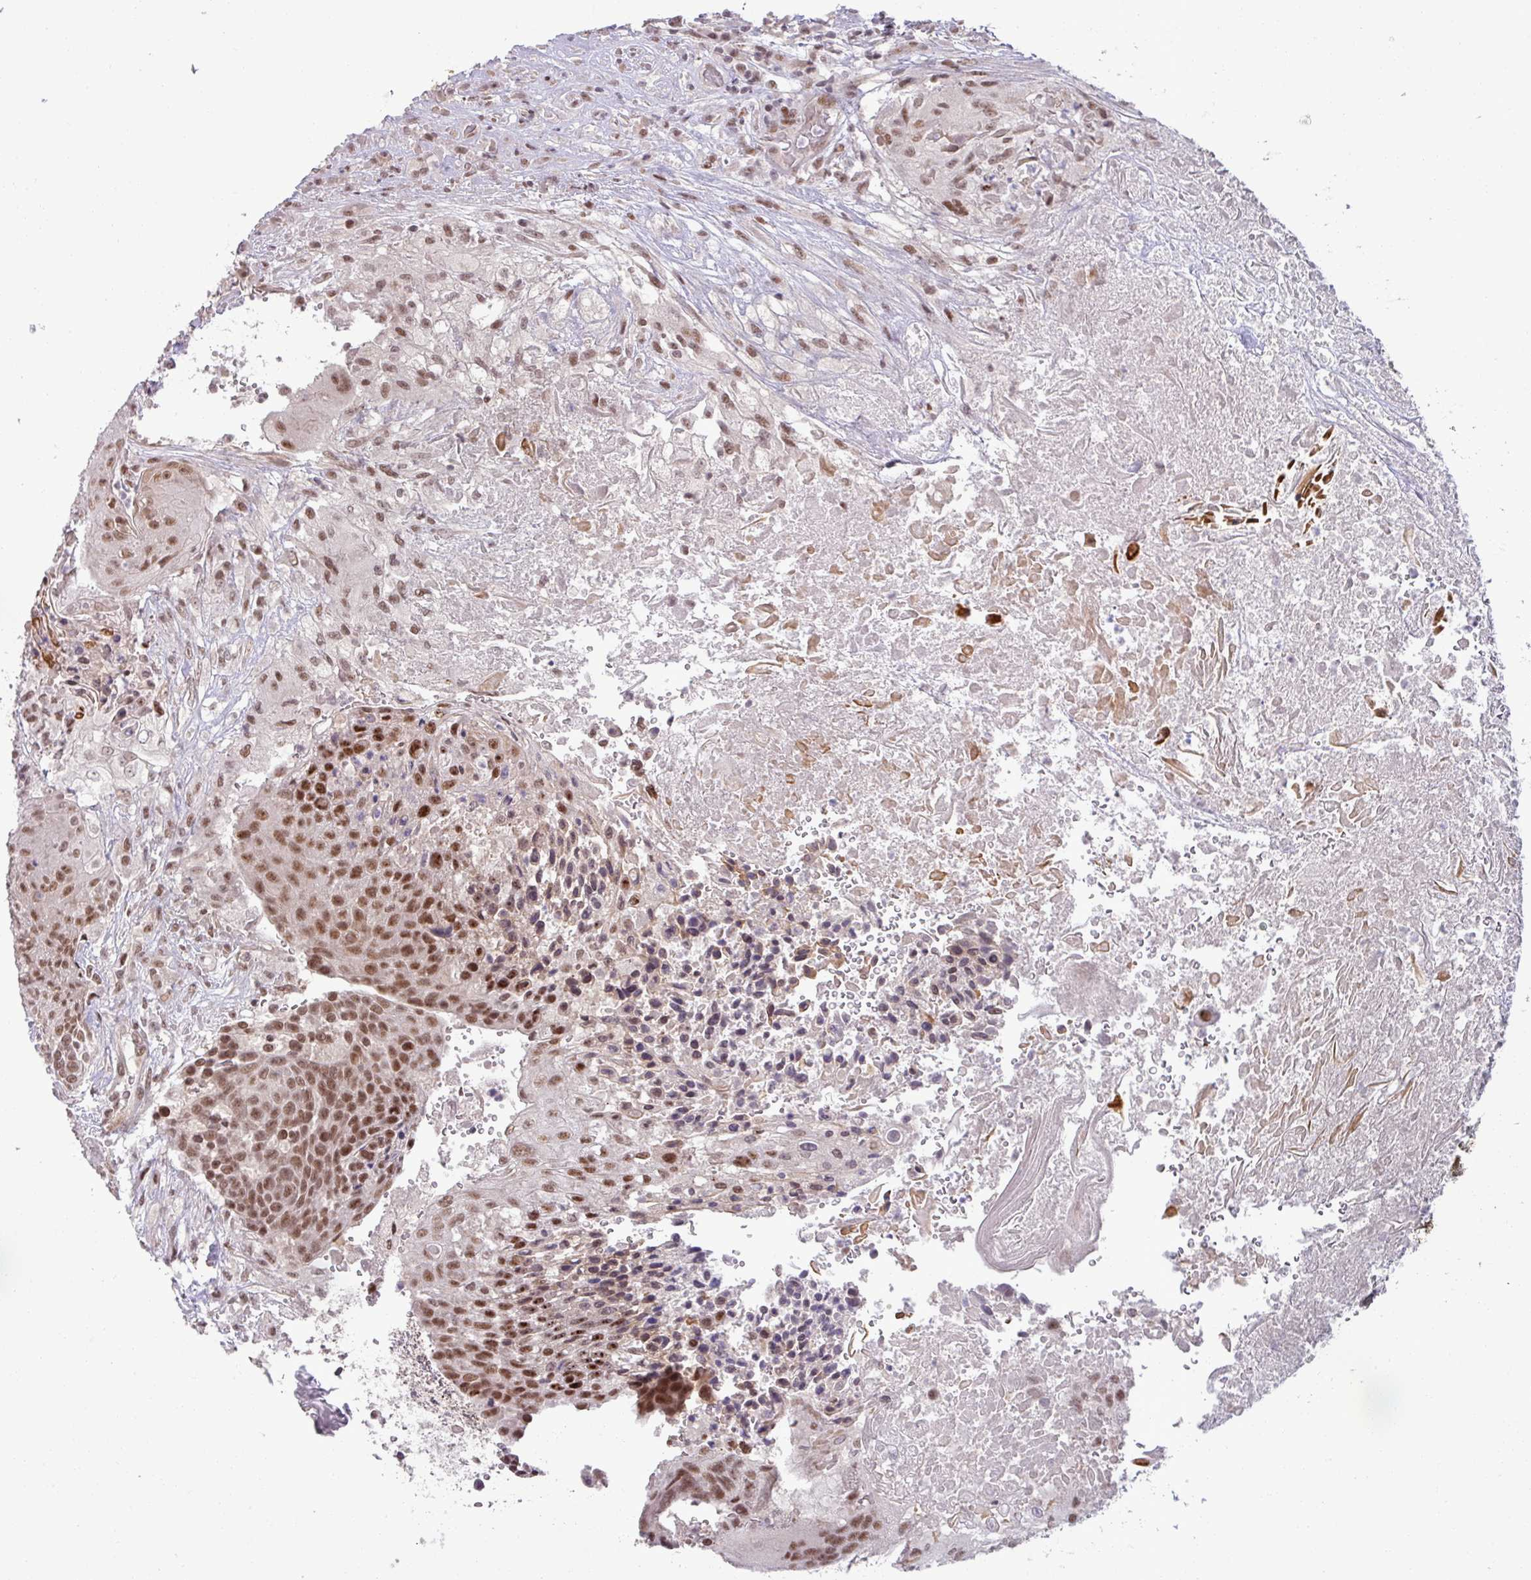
{"staining": {"intensity": "moderate", "quantity": ">75%", "location": "nuclear"}, "tissue": "urothelial cancer", "cell_type": "Tumor cells", "image_type": "cancer", "snomed": [{"axis": "morphology", "description": "Urothelial carcinoma, High grade"}, {"axis": "topography", "description": "Urinary bladder"}], "caption": "Moderate nuclear staining is appreciated in about >75% of tumor cells in urothelial carcinoma (high-grade).", "gene": "PTPN20", "patient": {"sex": "female", "age": 63}}